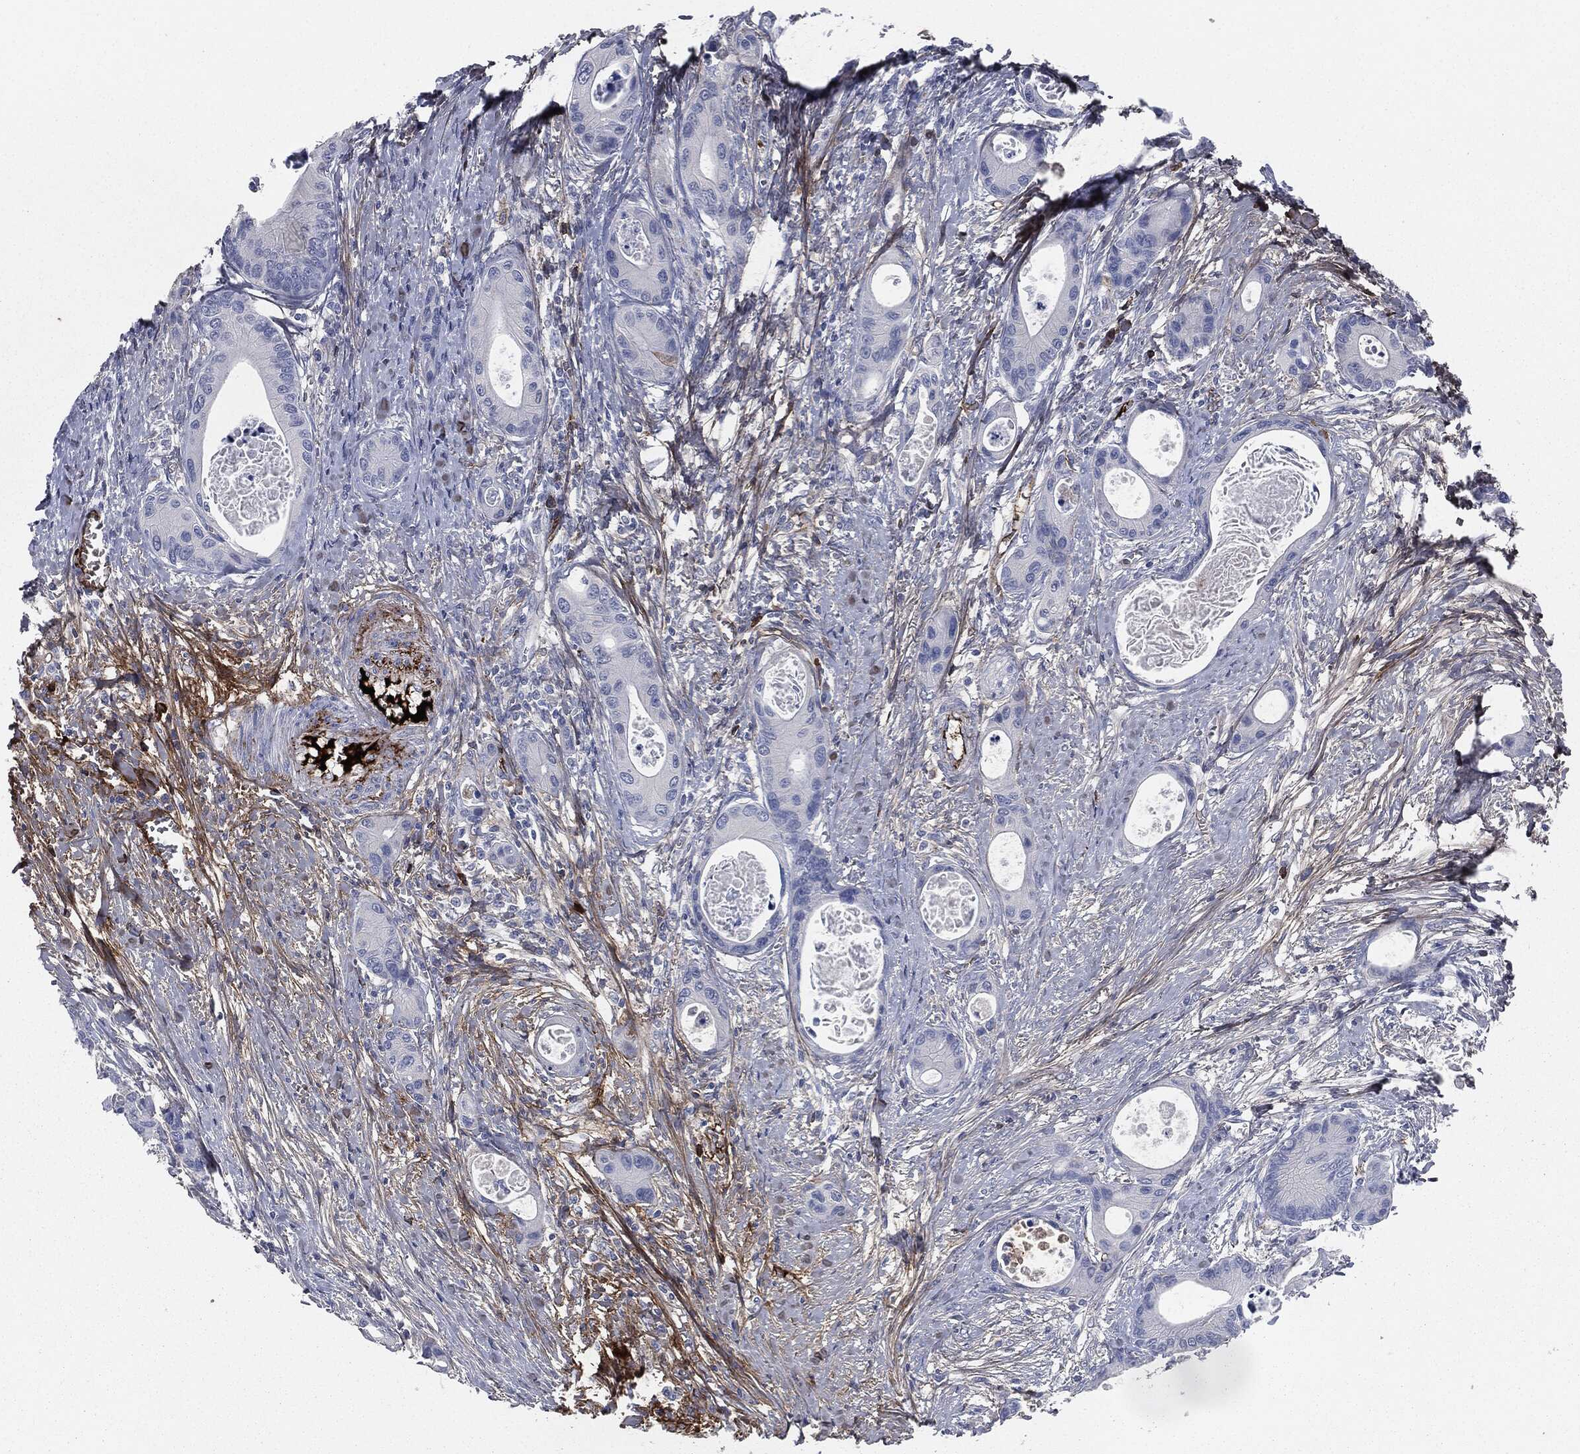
{"staining": {"intensity": "negative", "quantity": "none", "location": "none"}, "tissue": "colorectal cancer", "cell_type": "Tumor cells", "image_type": "cancer", "snomed": [{"axis": "morphology", "description": "Adenocarcinoma, NOS"}, {"axis": "topography", "description": "Colon"}], "caption": "A high-resolution image shows immunohistochemistry (IHC) staining of colorectal adenocarcinoma, which demonstrates no significant staining in tumor cells. Nuclei are stained in blue.", "gene": "APOB", "patient": {"sex": "female", "age": 78}}